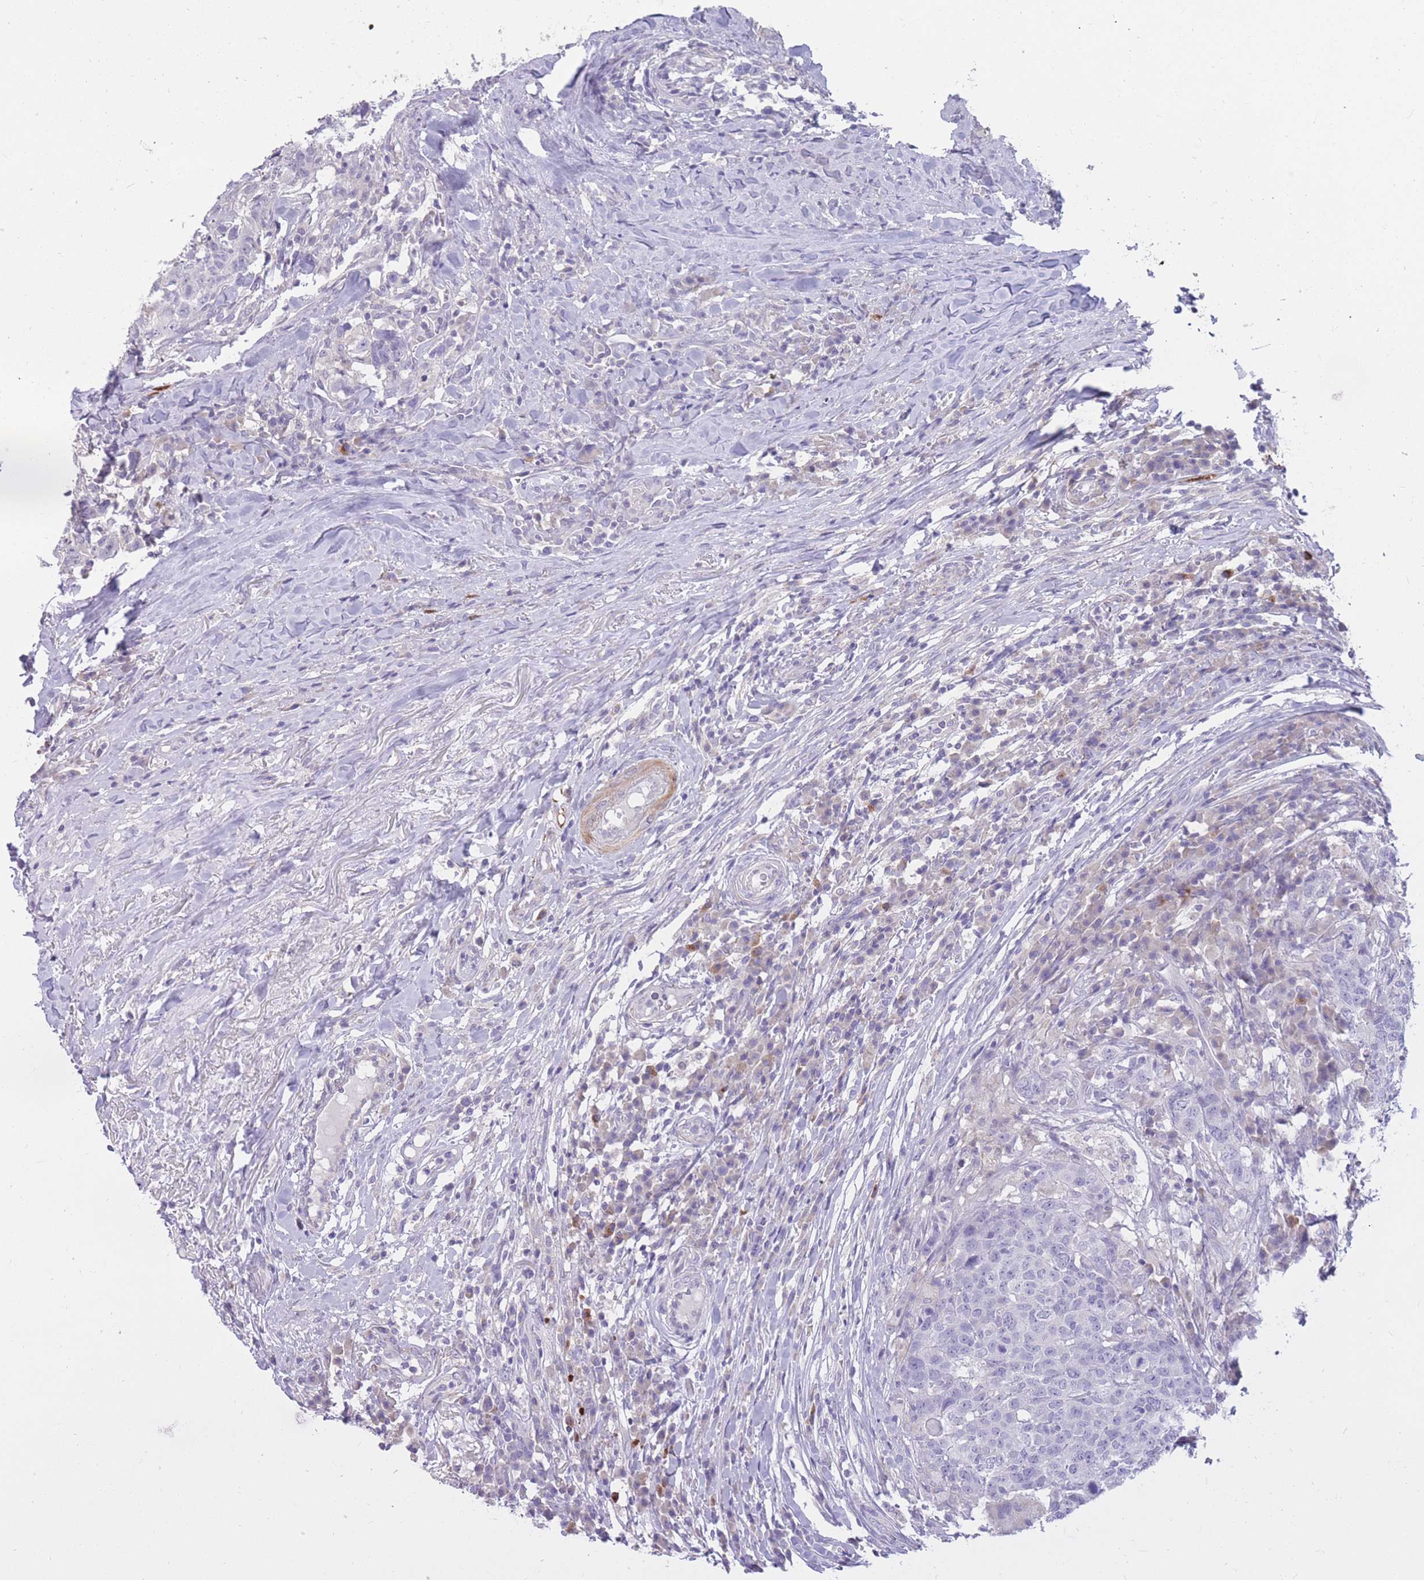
{"staining": {"intensity": "negative", "quantity": "none", "location": "none"}, "tissue": "head and neck cancer", "cell_type": "Tumor cells", "image_type": "cancer", "snomed": [{"axis": "morphology", "description": "Normal tissue, NOS"}, {"axis": "morphology", "description": "Squamous cell carcinoma, NOS"}, {"axis": "topography", "description": "Skeletal muscle"}, {"axis": "topography", "description": "Vascular tissue"}, {"axis": "topography", "description": "Peripheral nerve tissue"}, {"axis": "topography", "description": "Head-Neck"}], "caption": "Tumor cells show no significant positivity in head and neck cancer.", "gene": "RNF170", "patient": {"sex": "male", "age": 66}}